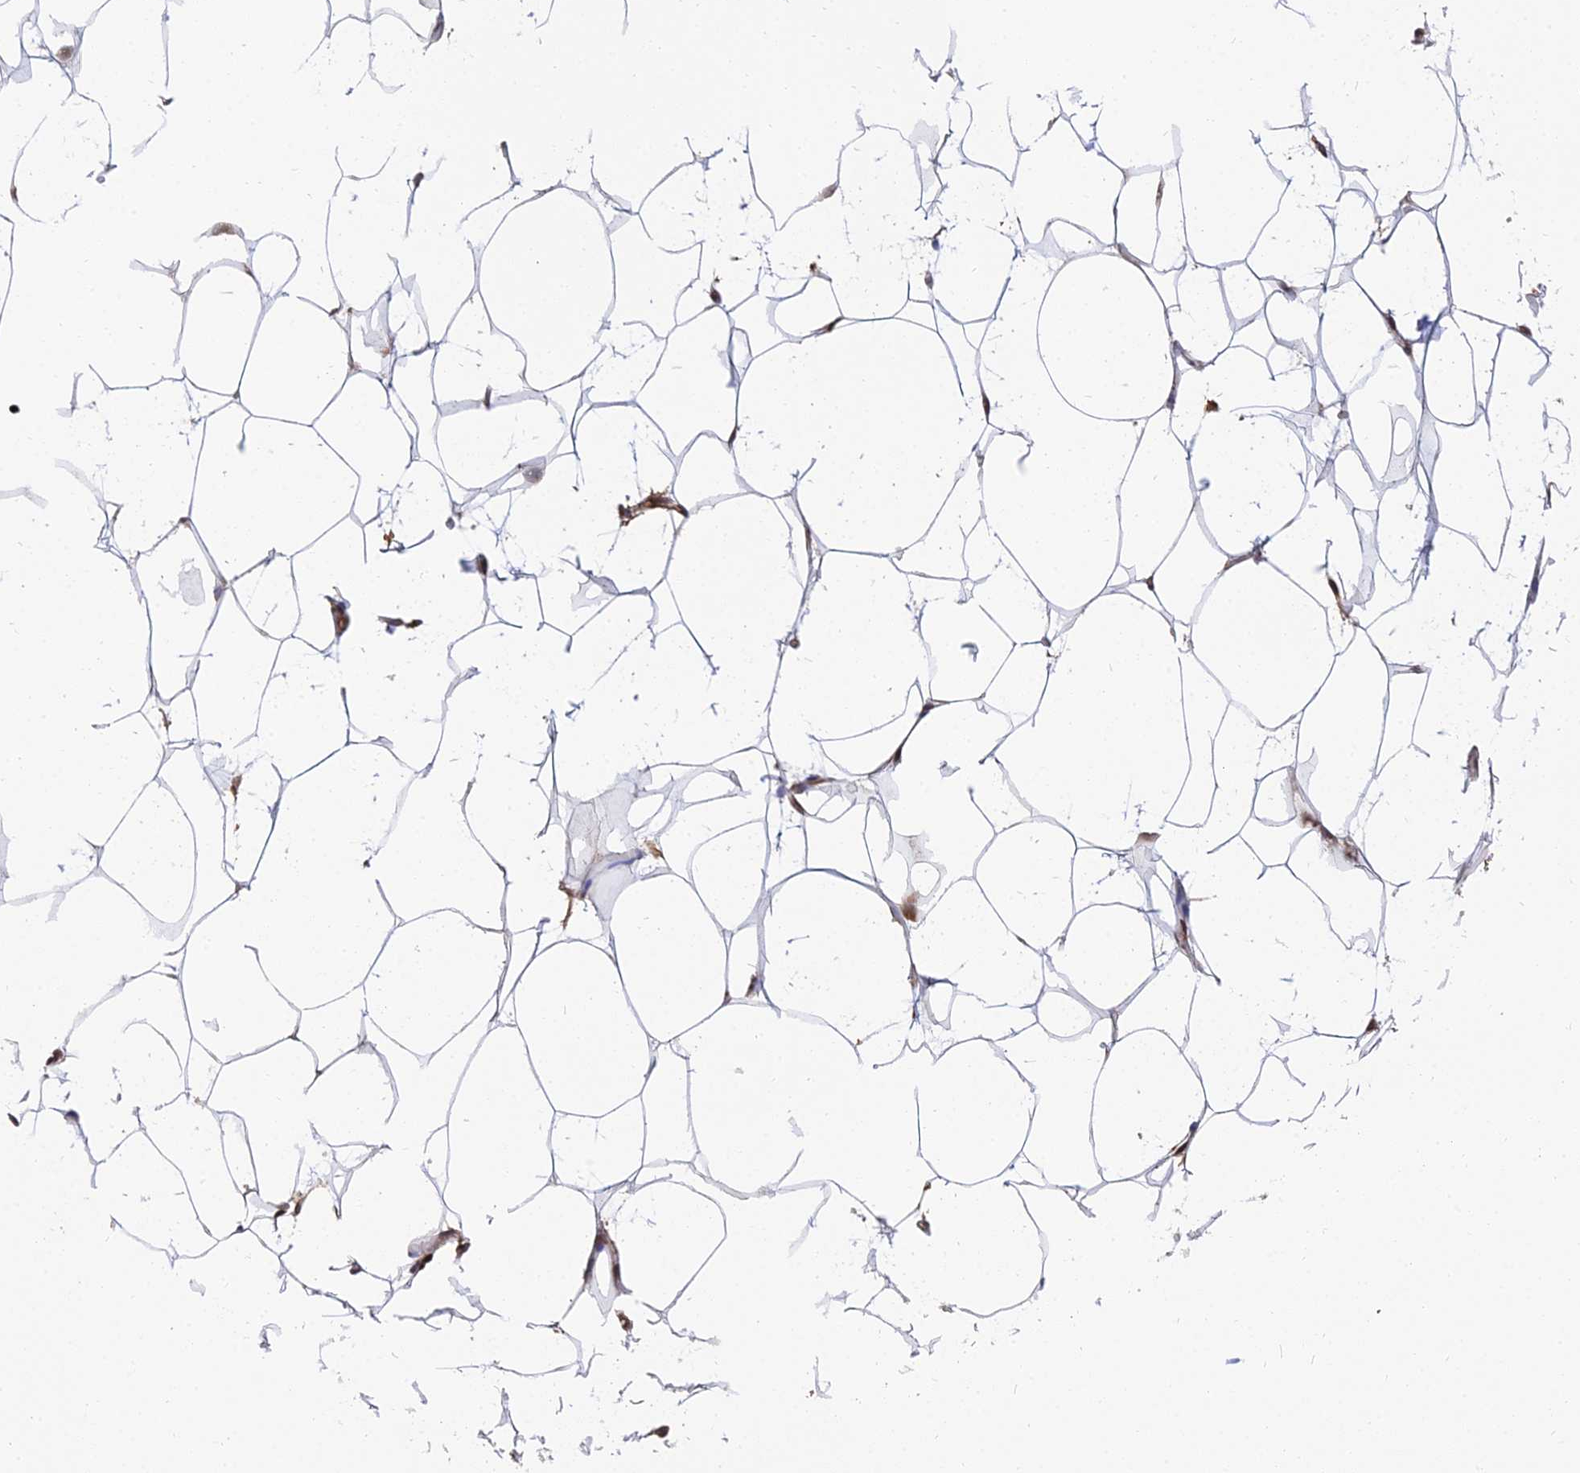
{"staining": {"intensity": "negative", "quantity": "none", "location": "none"}, "tissue": "adipose tissue", "cell_type": "Adipocytes", "image_type": "normal", "snomed": [{"axis": "morphology", "description": "Normal tissue, NOS"}, {"axis": "topography", "description": "Breast"}, {"axis": "topography", "description": "Adipose tissue"}], "caption": "Adipocytes are negative for brown protein staining in unremarkable adipose tissue. Nuclei are stained in blue.", "gene": "TRIM43B", "patient": {"sex": "female", "age": 25}}